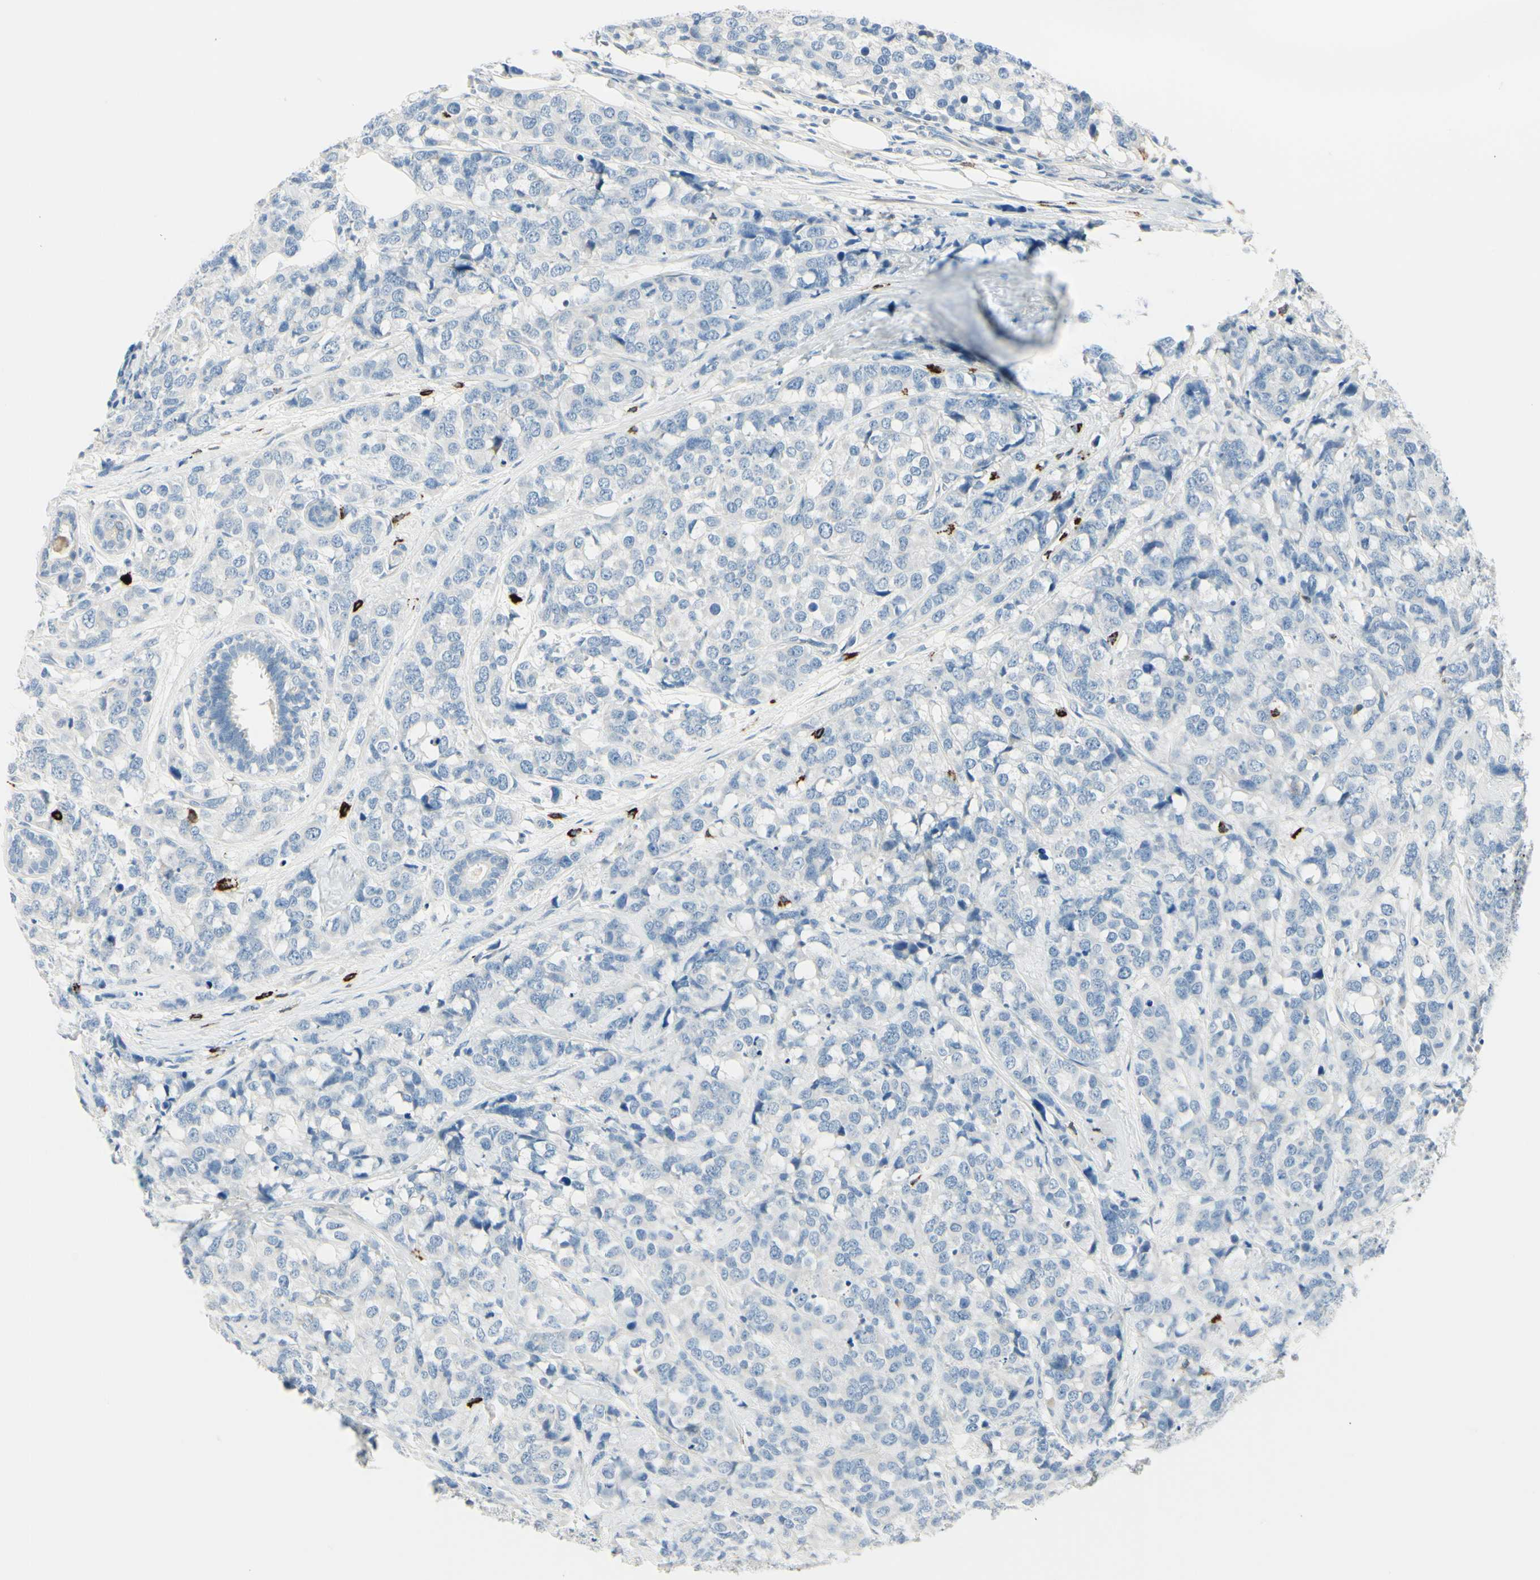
{"staining": {"intensity": "negative", "quantity": "none", "location": "none"}, "tissue": "breast cancer", "cell_type": "Tumor cells", "image_type": "cancer", "snomed": [{"axis": "morphology", "description": "Lobular carcinoma"}, {"axis": "topography", "description": "Breast"}], "caption": "IHC micrograph of human breast cancer (lobular carcinoma) stained for a protein (brown), which reveals no positivity in tumor cells.", "gene": "DLG4", "patient": {"sex": "female", "age": 59}}